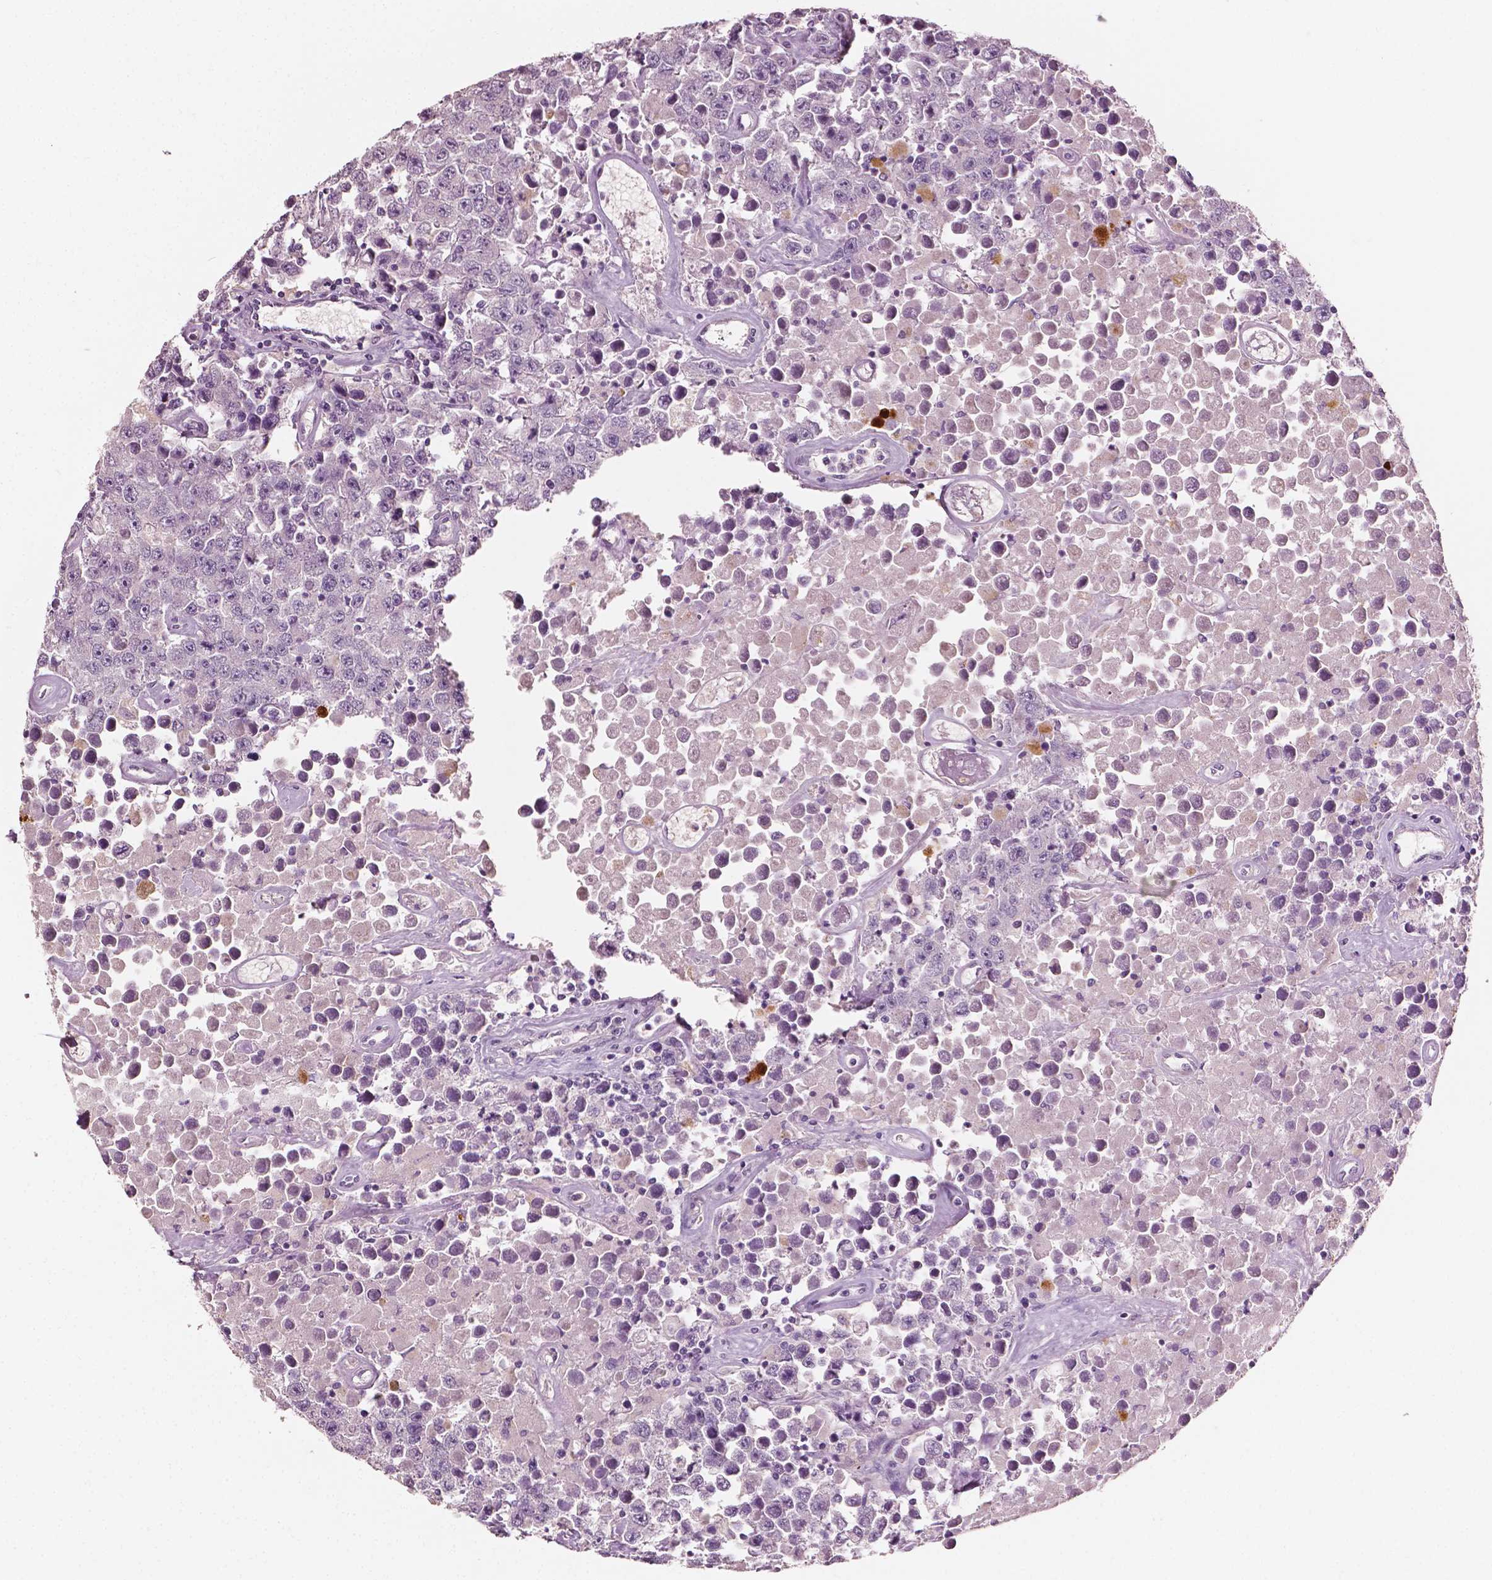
{"staining": {"intensity": "negative", "quantity": "none", "location": "none"}, "tissue": "testis cancer", "cell_type": "Tumor cells", "image_type": "cancer", "snomed": [{"axis": "morphology", "description": "Seminoma, NOS"}, {"axis": "topography", "description": "Testis"}], "caption": "Micrograph shows no significant protein staining in tumor cells of seminoma (testis).", "gene": "APOA4", "patient": {"sex": "male", "age": 52}}